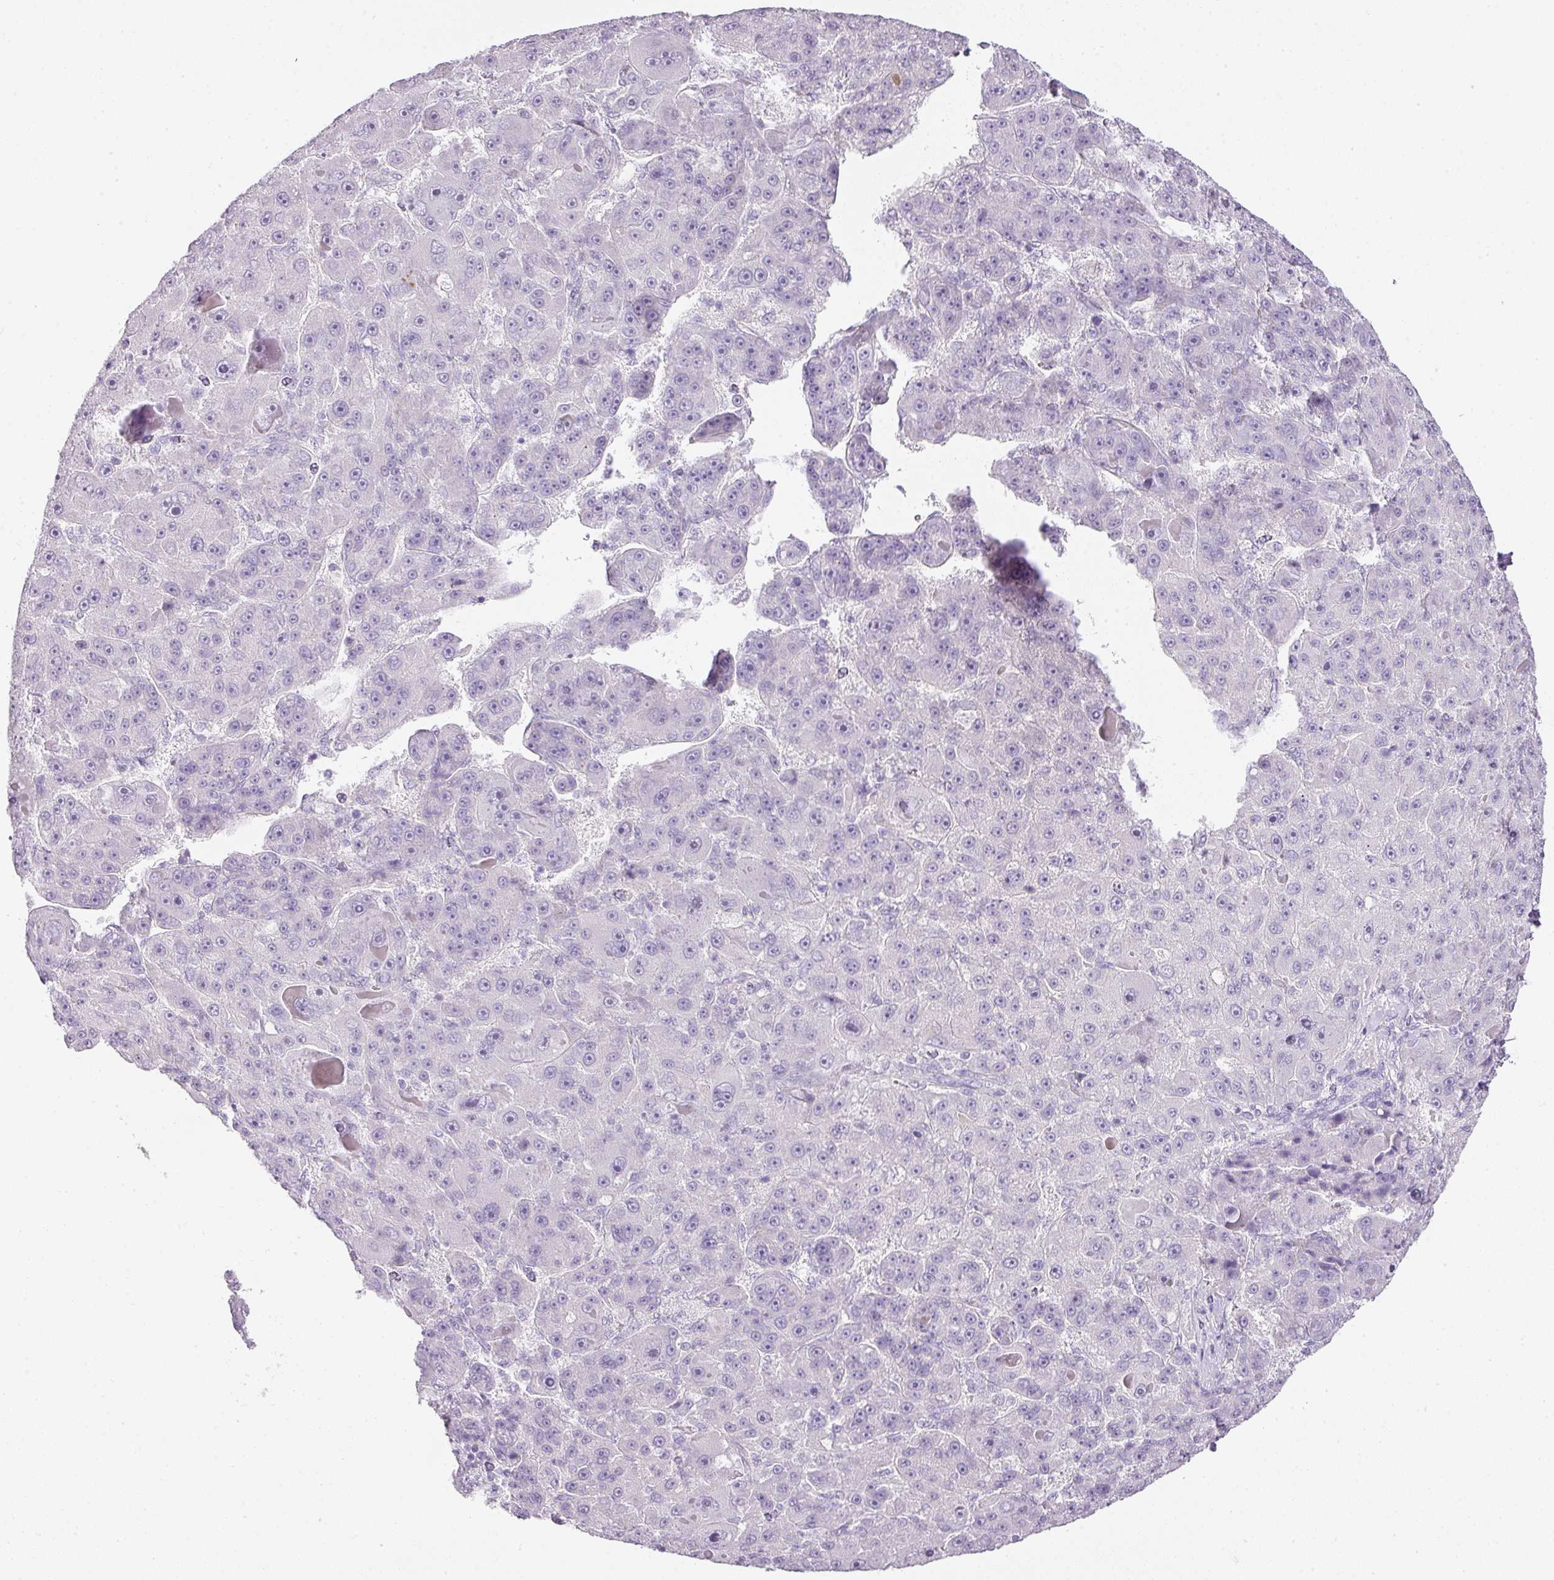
{"staining": {"intensity": "negative", "quantity": "none", "location": "none"}, "tissue": "liver cancer", "cell_type": "Tumor cells", "image_type": "cancer", "snomed": [{"axis": "morphology", "description": "Carcinoma, Hepatocellular, NOS"}, {"axis": "topography", "description": "Liver"}], "caption": "A micrograph of human hepatocellular carcinoma (liver) is negative for staining in tumor cells.", "gene": "RAX2", "patient": {"sex": "male", "age": 76}}